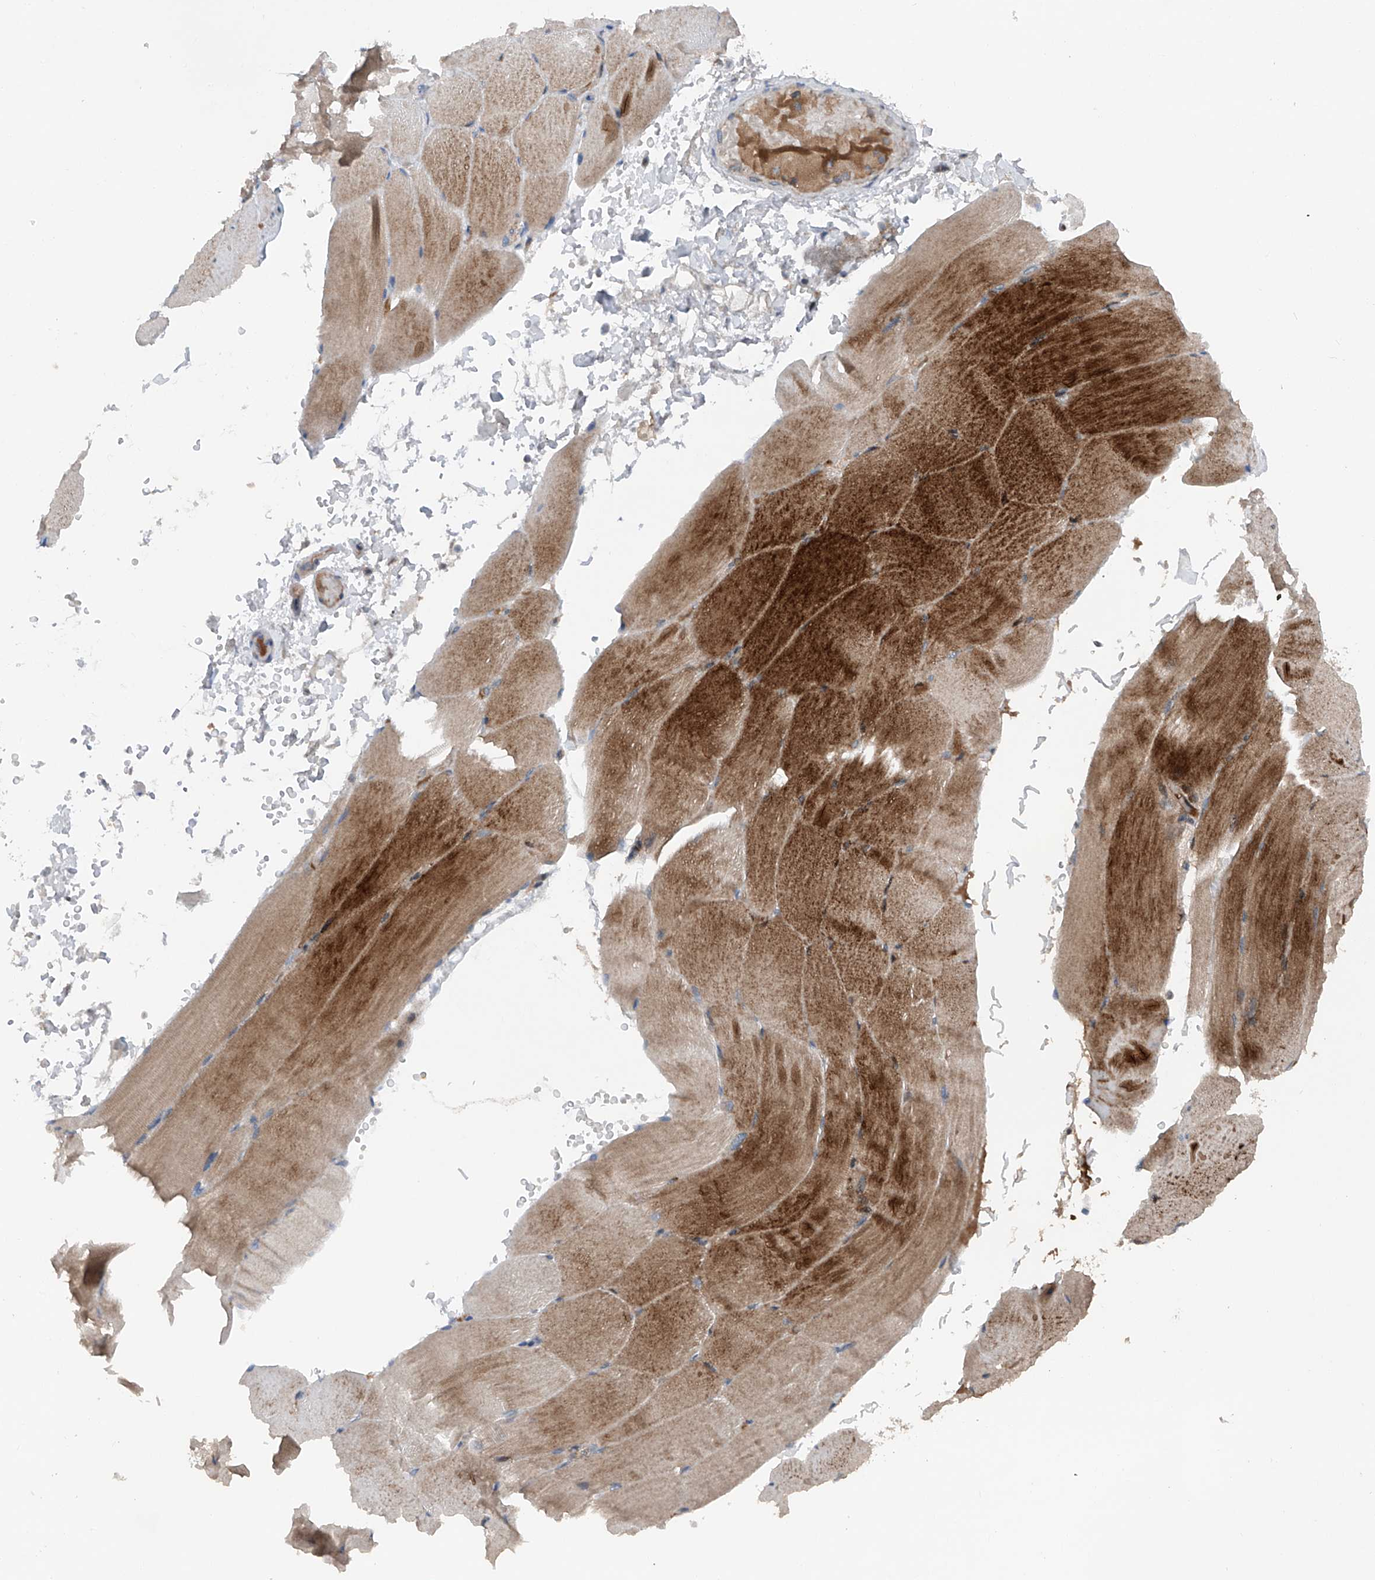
{"staining": {"intensity": "moderate", "quantity": "<25%", "location": "cytoplasmic/membranous"}, "tissue": "skeletal muscle", "cell_type": "Myocytes", "image_type": "normal", "snomed": [{"axis": "morphology", "description": "Normal tissue, NOS"}, {"axis": "topography", "description": "Skeletal muscle"}, {"axis": "topography", "description": "Parathyroid gland"}], "caption": "A histopathology image showing moderate cytoplasmic/membranous staining in approximately <25% of myocytes in benign skeletal muscle, as visualized by brown immunohistochemical staining.", "gene": "DAD1", "patient": {"sex": "female", "age": 37}}